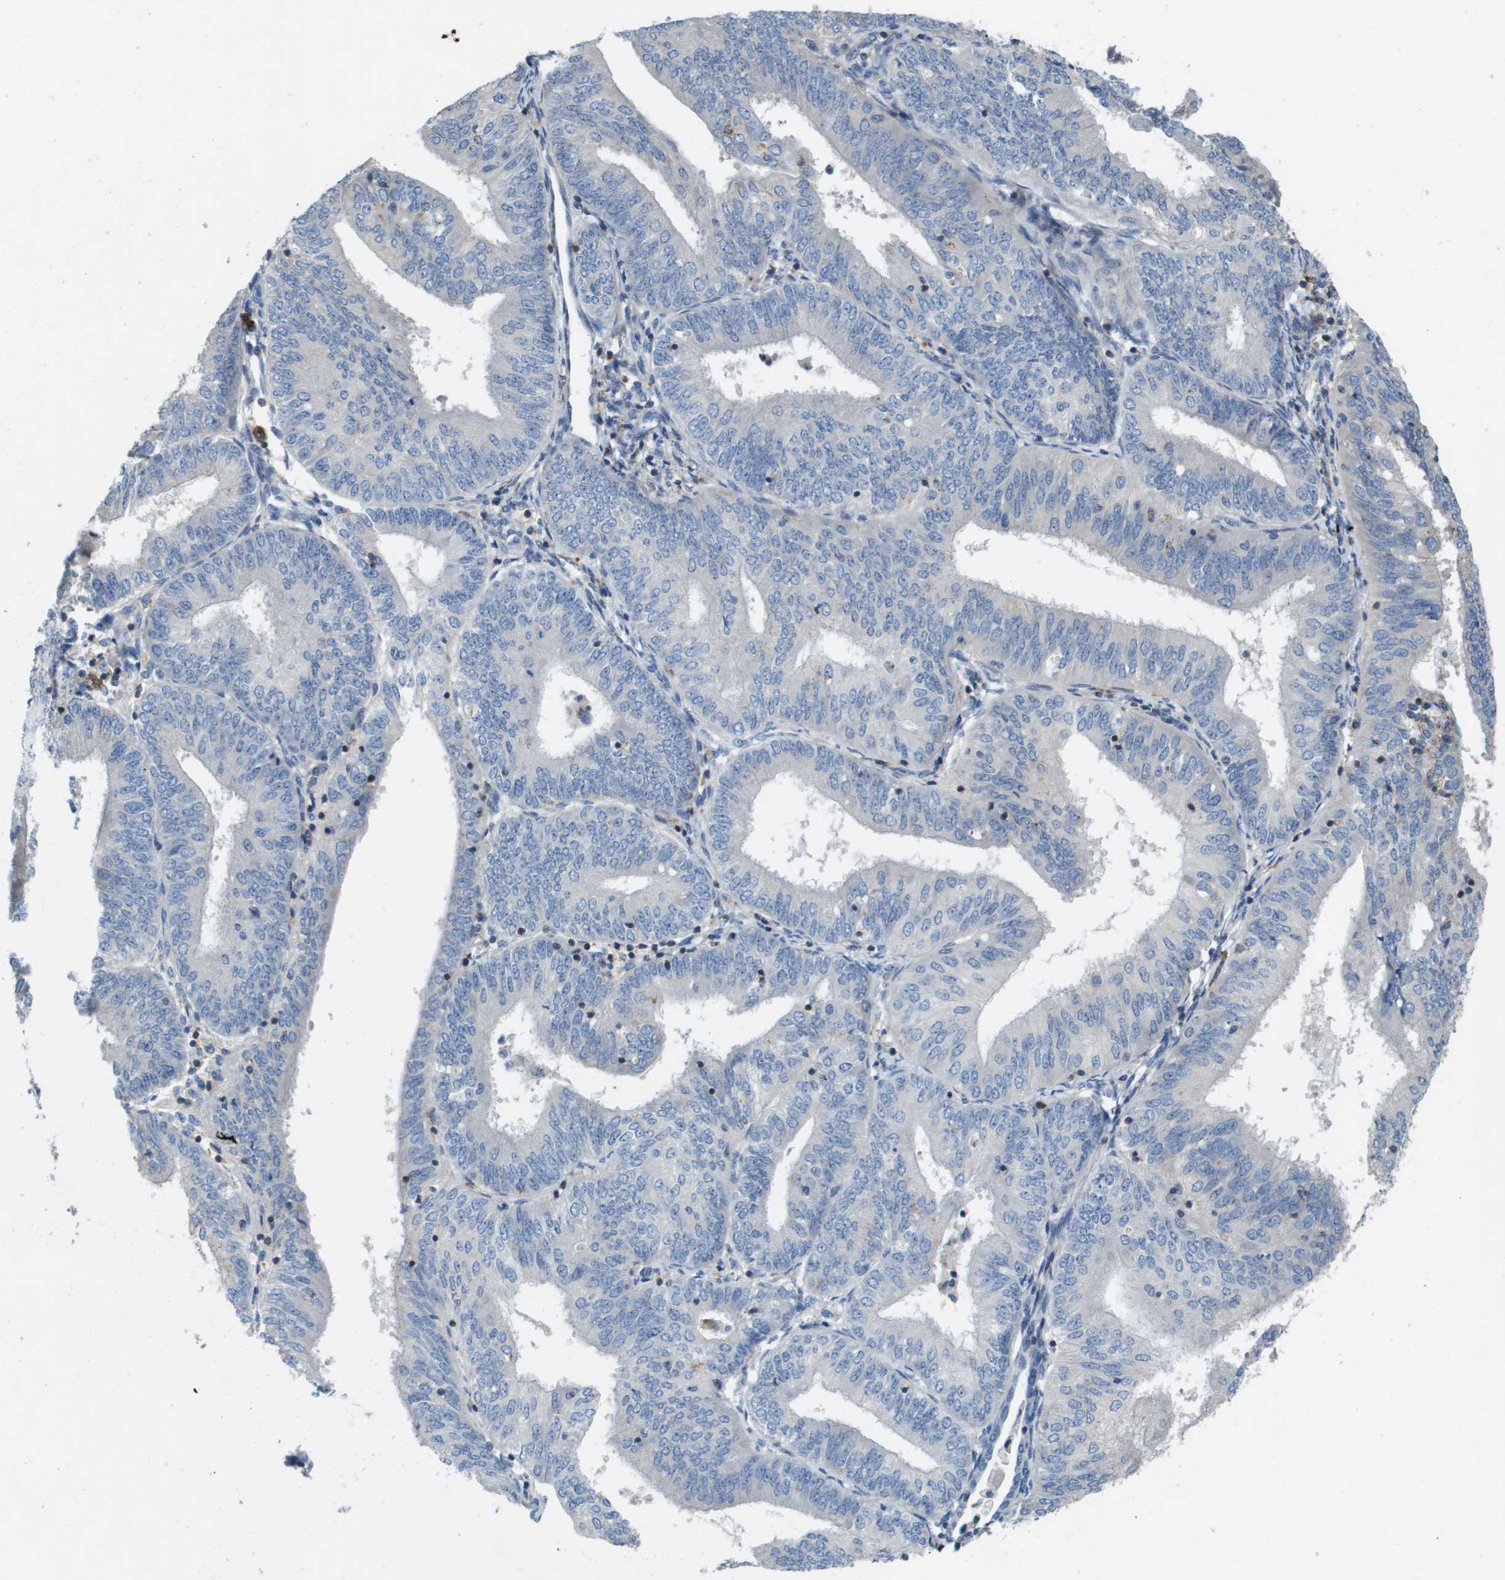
{"staining": {"intensity": "negative", "quantity": "none", "location": "none"}, "tissue": "endometrial cancer", "cell_type": "Tumor cells", "image_type": "cancer", "snomed": [{"axis": "morphology", "description": "Adenocarcinoma, NOS"}, {"axis": "topography", "description": "Endometrium"}], "caption": "A micrograph of human adenocarcinoma (endometrial) is negative for staining in tumor cells. (DAB immunohistochemistry with hematoxylin counter stain).", "gene": "SCN4B", "patient": {"sex": "female", "age": 58}}